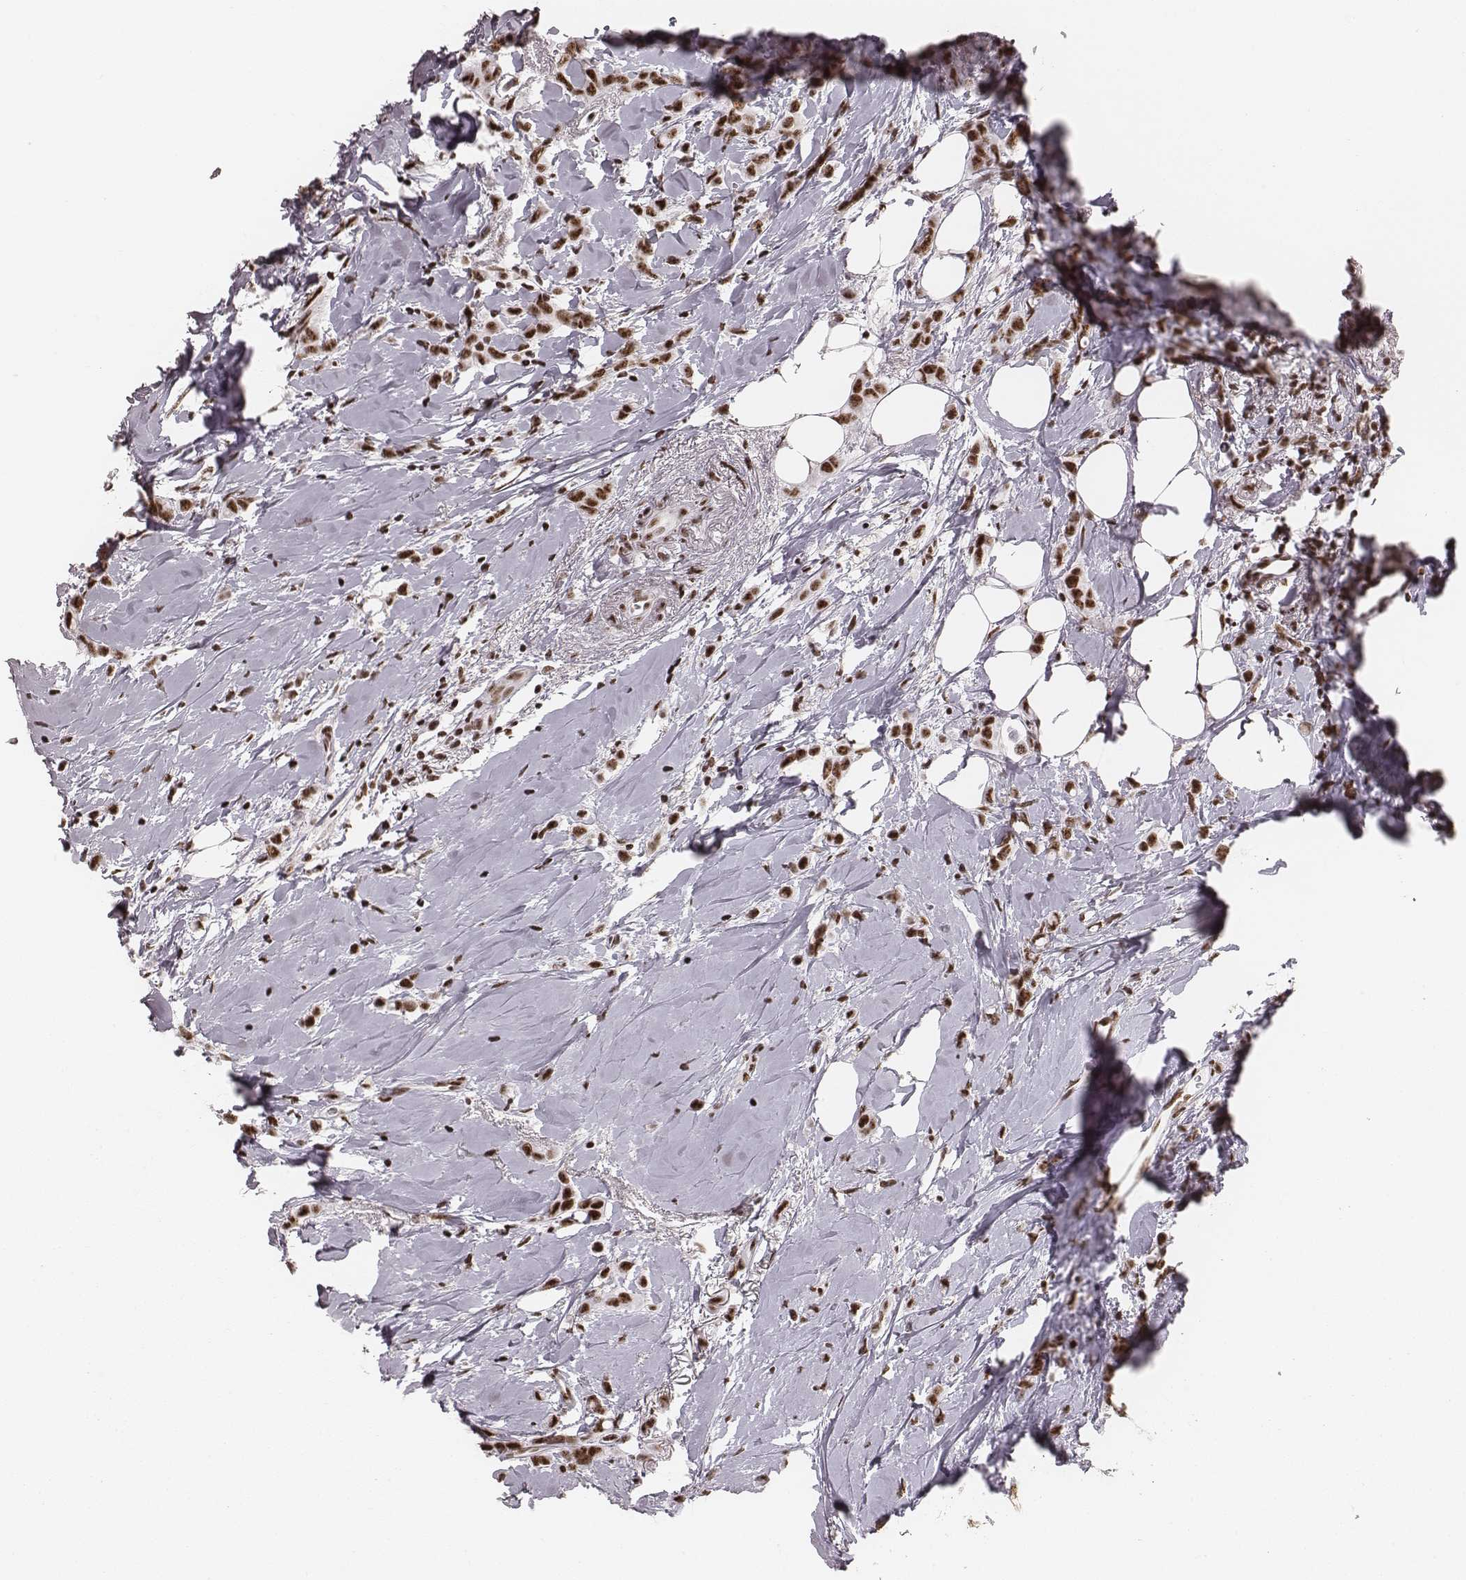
{"staining": {"intensity": "strong", "quantity": ">75%", "location": "nuclear"}, "tissue": "breast cancer", "cell_type": "Tumor cells", "image_type": "cancer", "snomed": [{"axis": "morphology", "description": "Lobular carcinoma"}, {"axis": "topography", "description": "Breast"}], "caption": "Human breast cancer stained for a protein (brown) shows strong nuclear positive staining in approximately >75% of tumor cells.", "gene": "LUC7L", "patient": {"sex": "female", "age": 66}}